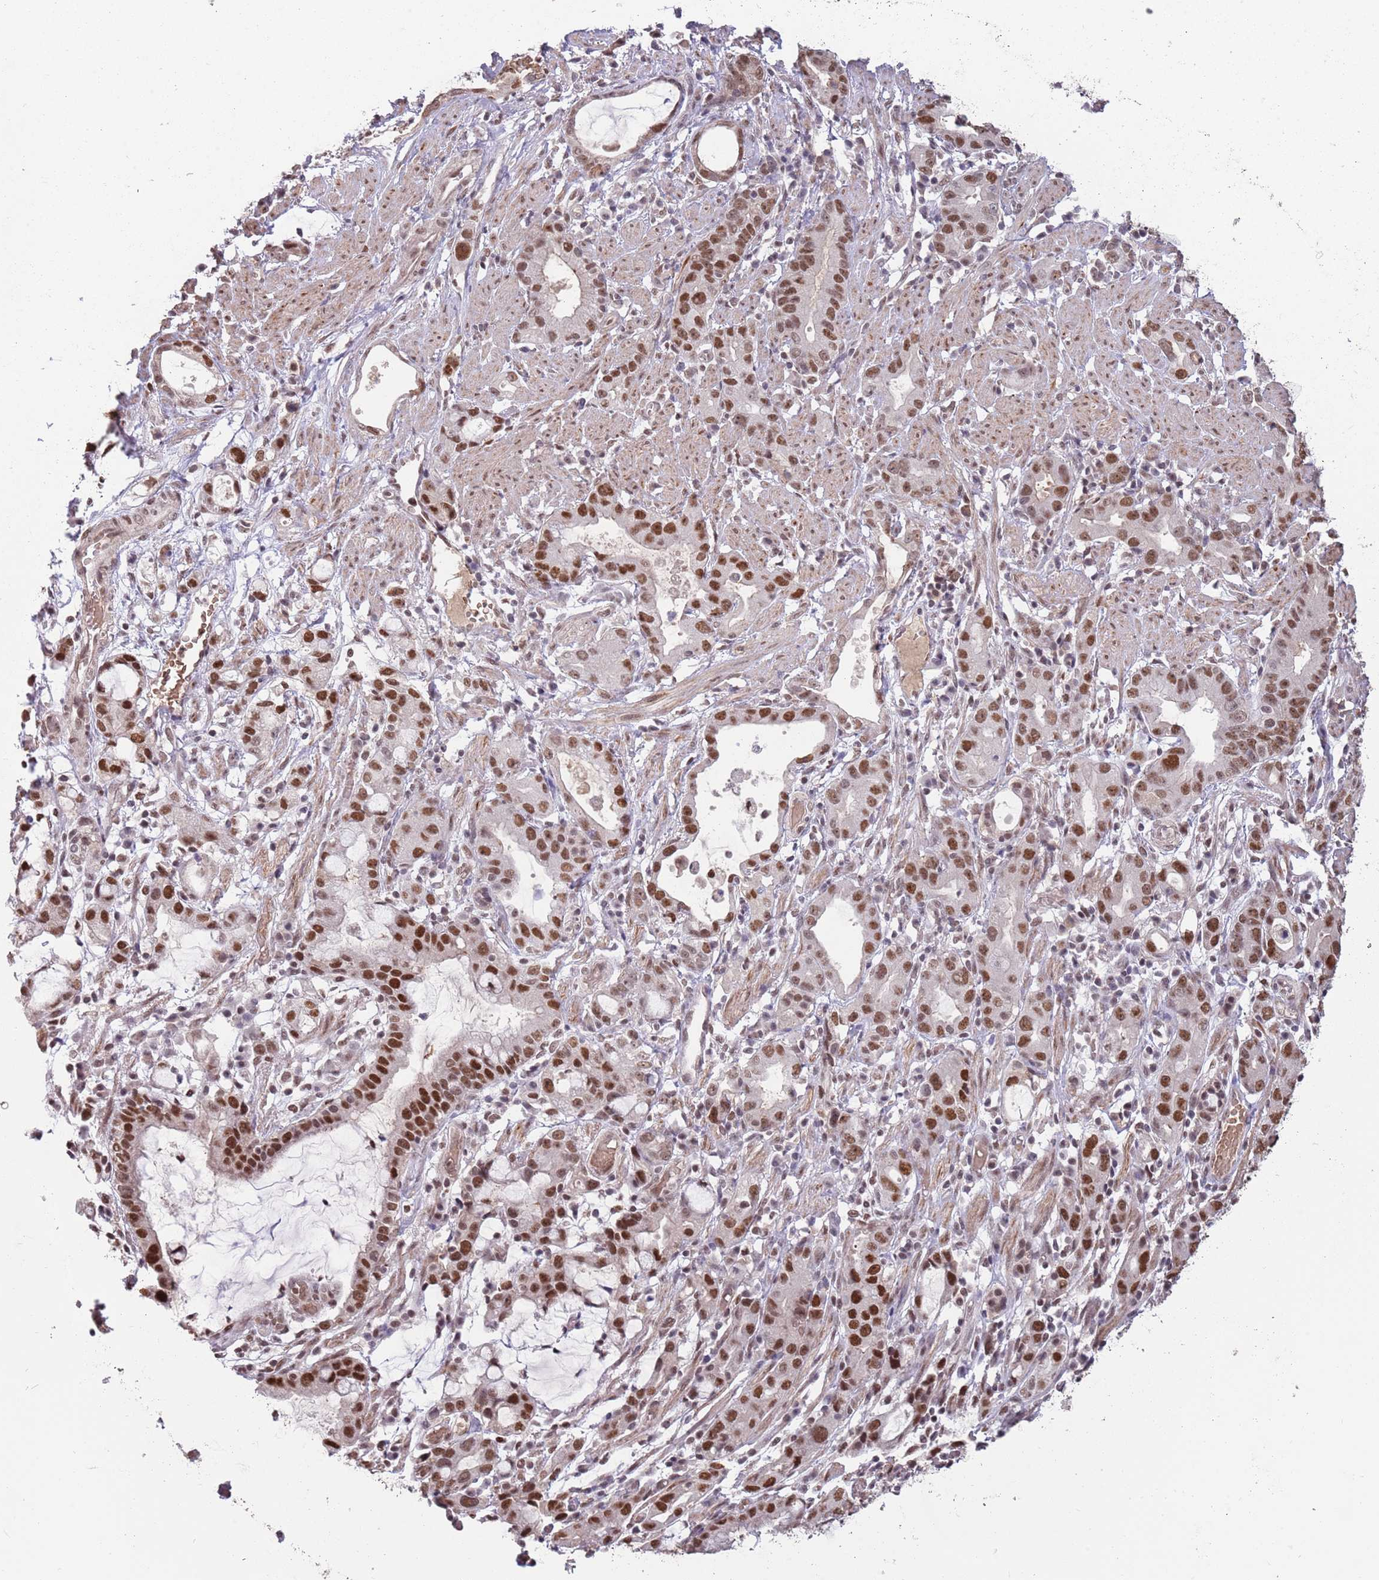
{"staining": {"intensity": "strong", "quantity": ">75%", "location": "nuclear"}, "tissue": "stomach cancer", "cell_type": "Tumor cells", "image_type": "cancer", "snomed": [{"axis": "morphology", "description": "Adenocarcinoma, NOS"}, {"axis": "topography", "description": "Stomach"}], "caption": "A brown stain highlights strong nuclear positivity of a protein in stomach cancer tumor cells.", "gene": "ZBTB7A", "patient": {"sex": "male", "age": 55}}